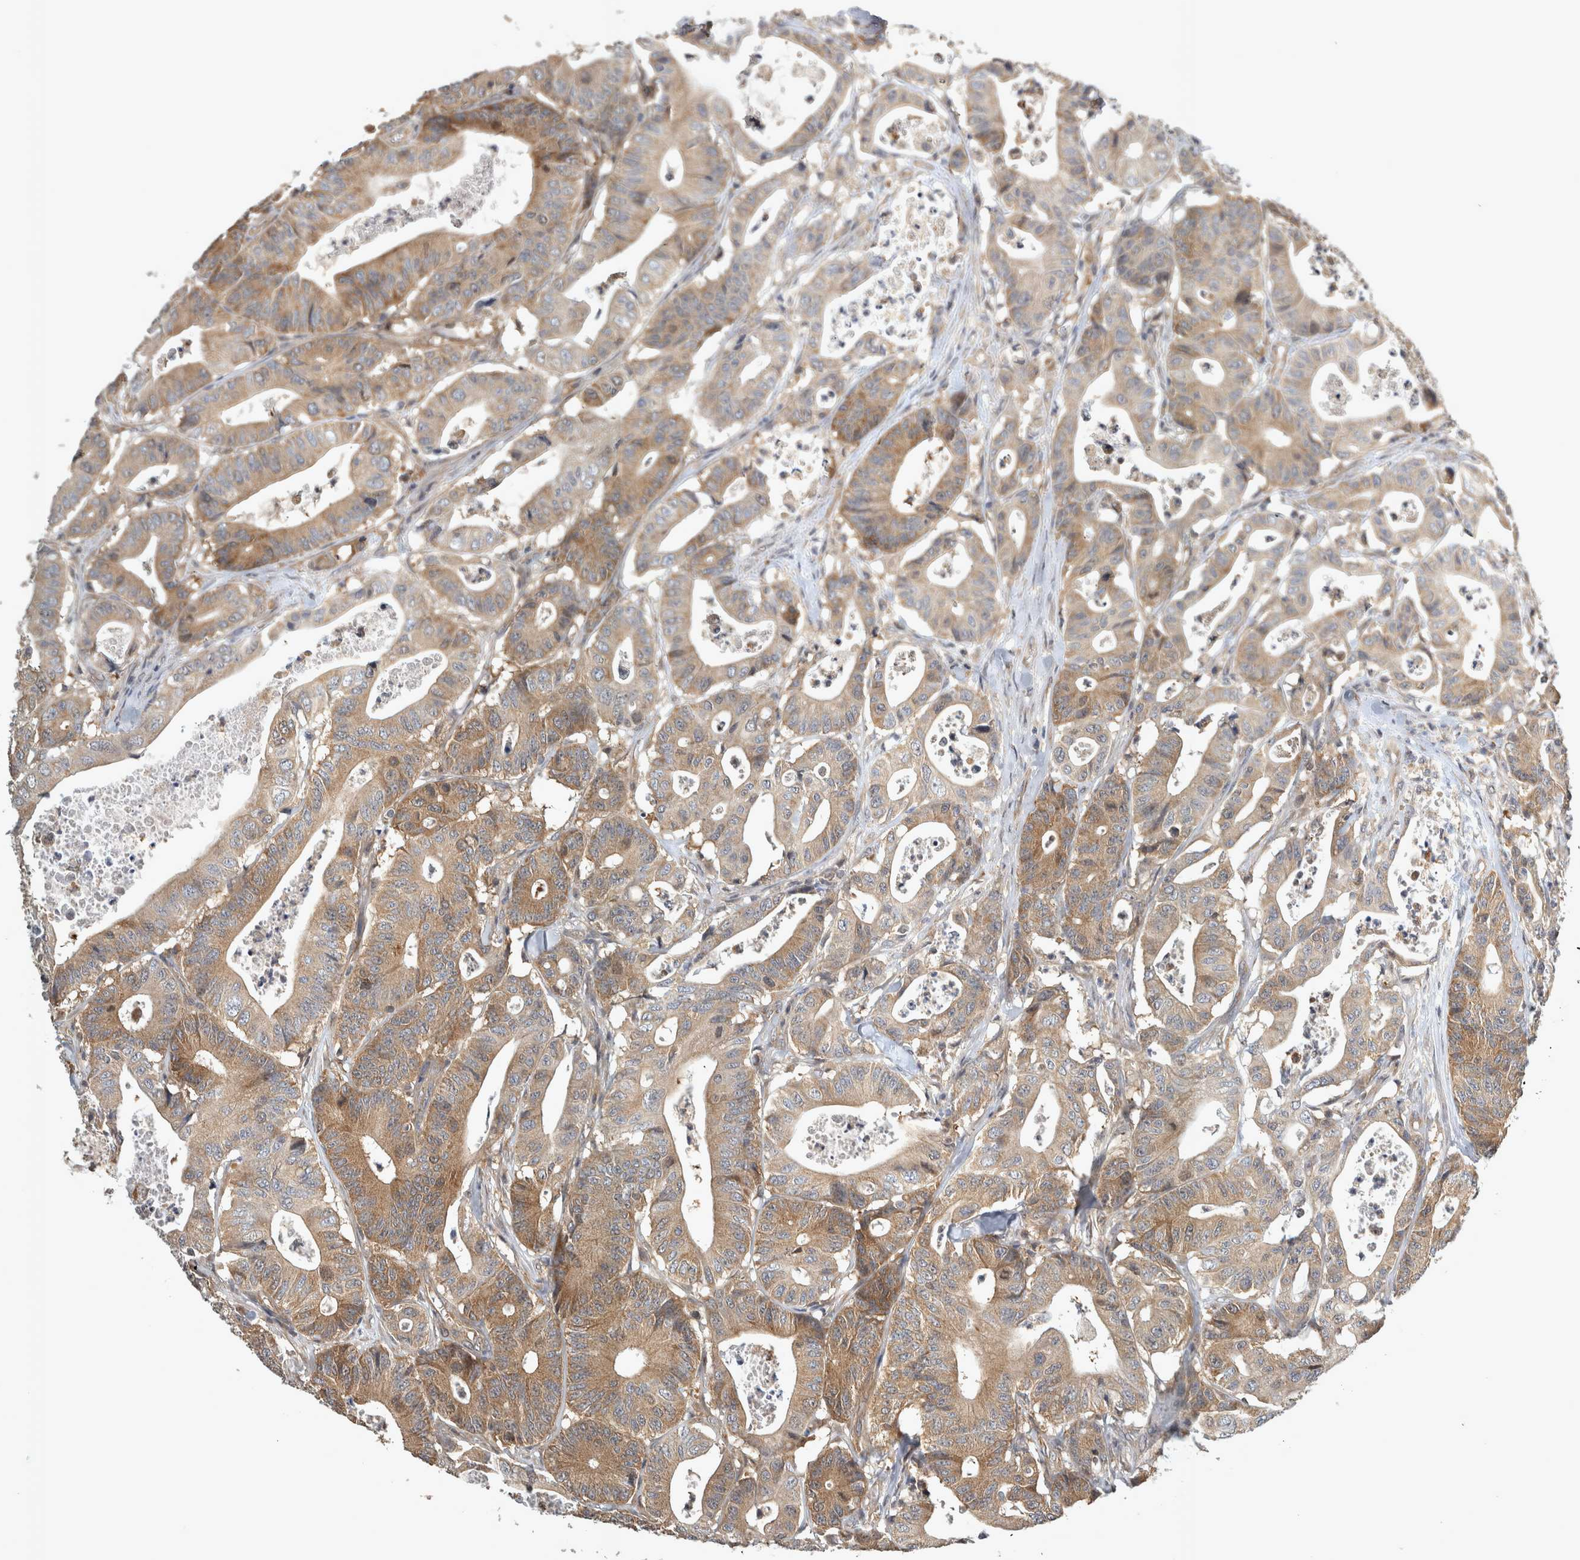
{"staining": {"intensity": "moderate", "quantity": ">75%", "location": "cytoplasmic/membranous"}, "tissue": "colorectal cancer", "cell_type": "Tumor cells", "image_type": "cancer", "snomed": [{"axis": "morphology", "description": "Adenocarcinoma, NOS"}, {"axis": "topography", "description": "Colon"}], "caption": "Protein expression analysis of adenocarcinoma (colorectal) demonstrates moderate cytoplasmic/membranous staining in about >75% of tumor cells.", "gene": "TRMT61B", "patient": {"sex": "female", "age": 84}}